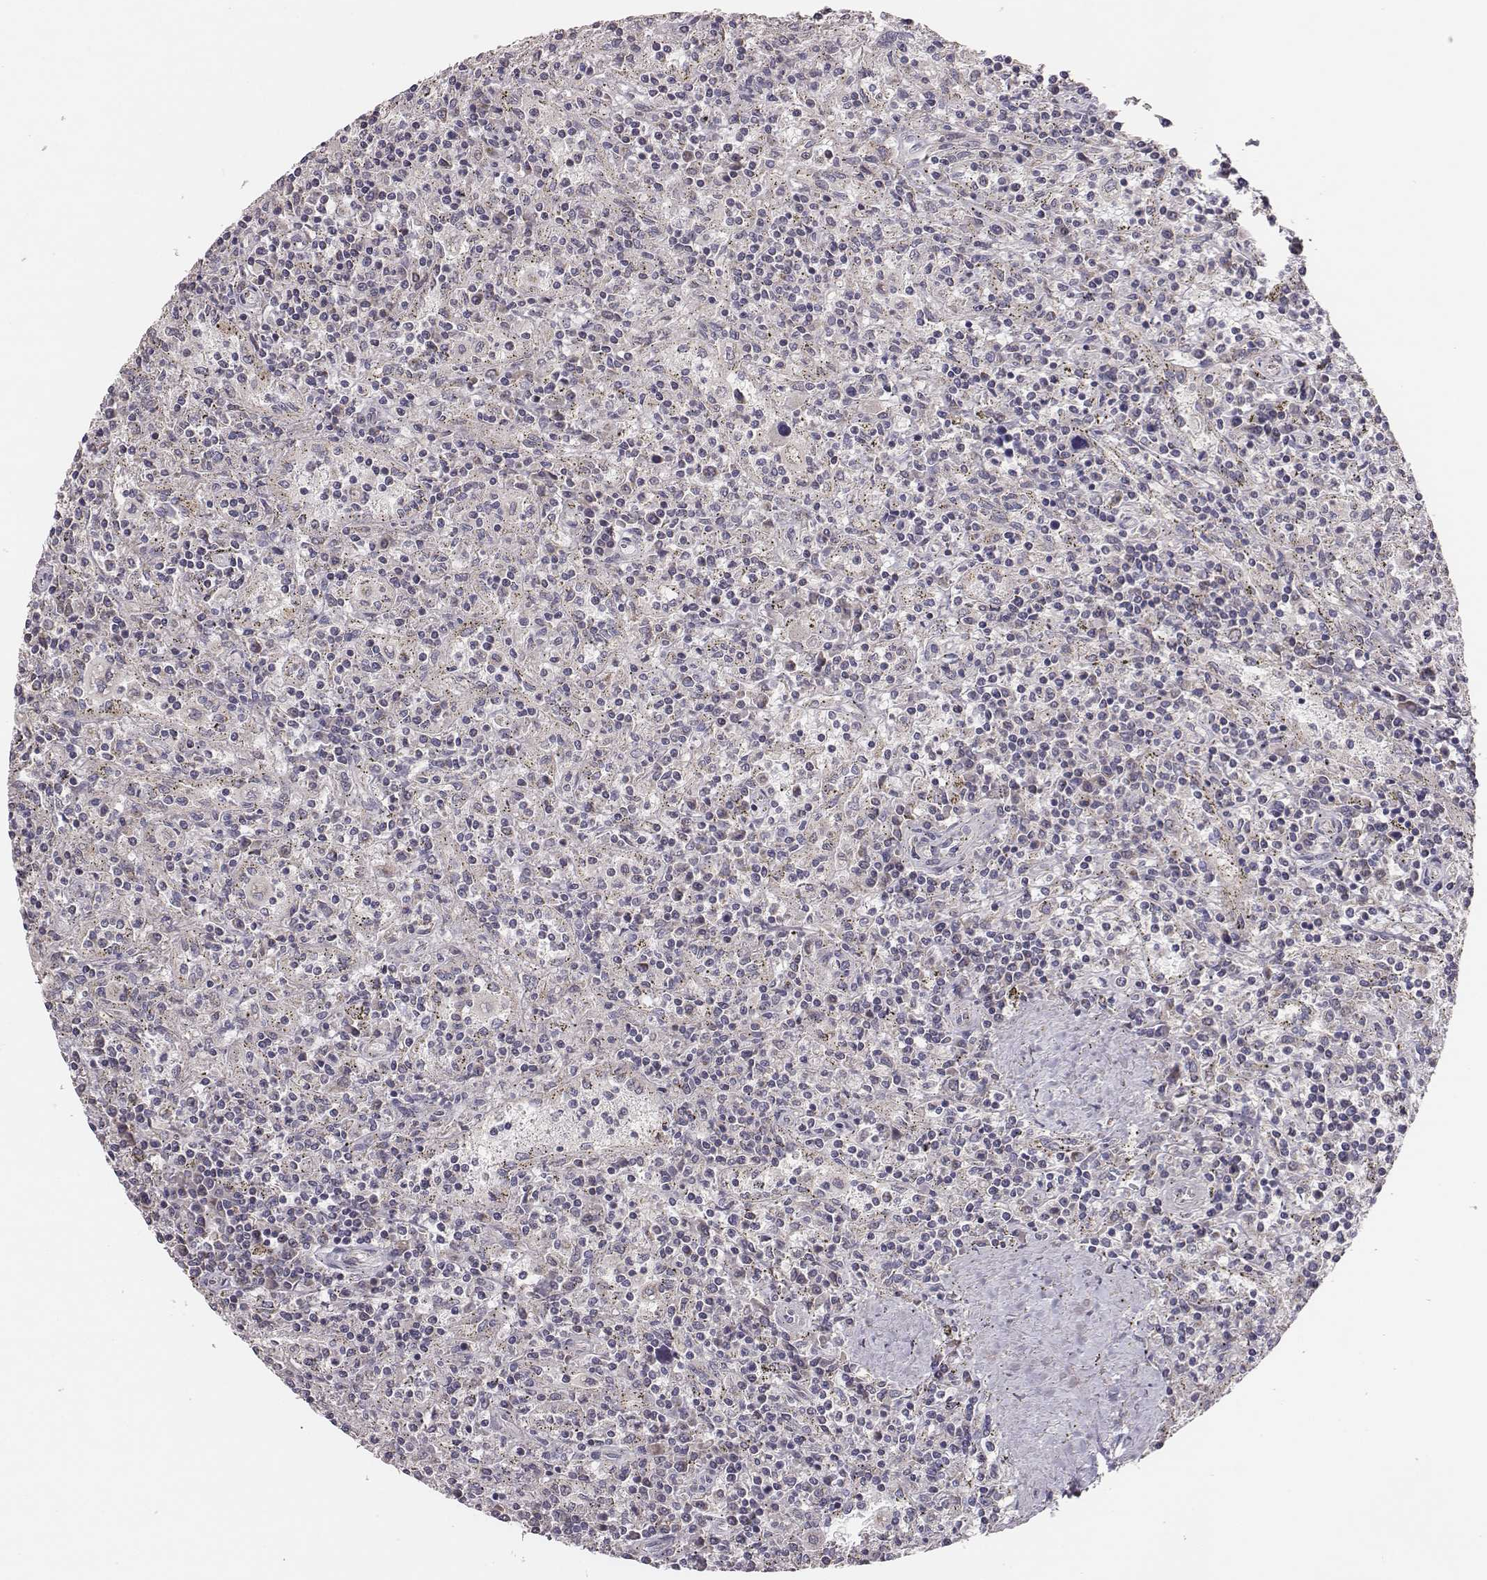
{"staining": {"intensity": "negative", "quantity": "none", "location": "none"}, "tissue": "lymphoma", "cell_type": "Tumor cells", "image_type": "cancer", "snomed": [{"axis": "morphology", "description": "Malignant lymphoma, non-Hodgkin's type, Low grade"}, {"axis": "topography", "description": "Spleen"}], "caption": "This is an immunohistochemistry image of malignant lymphoma, non-Hodgkin's type (low-grade). There is no staining in tumor cells.", "gene": "HAVCR1", "patient": {"sex": "male", "age": 62}}